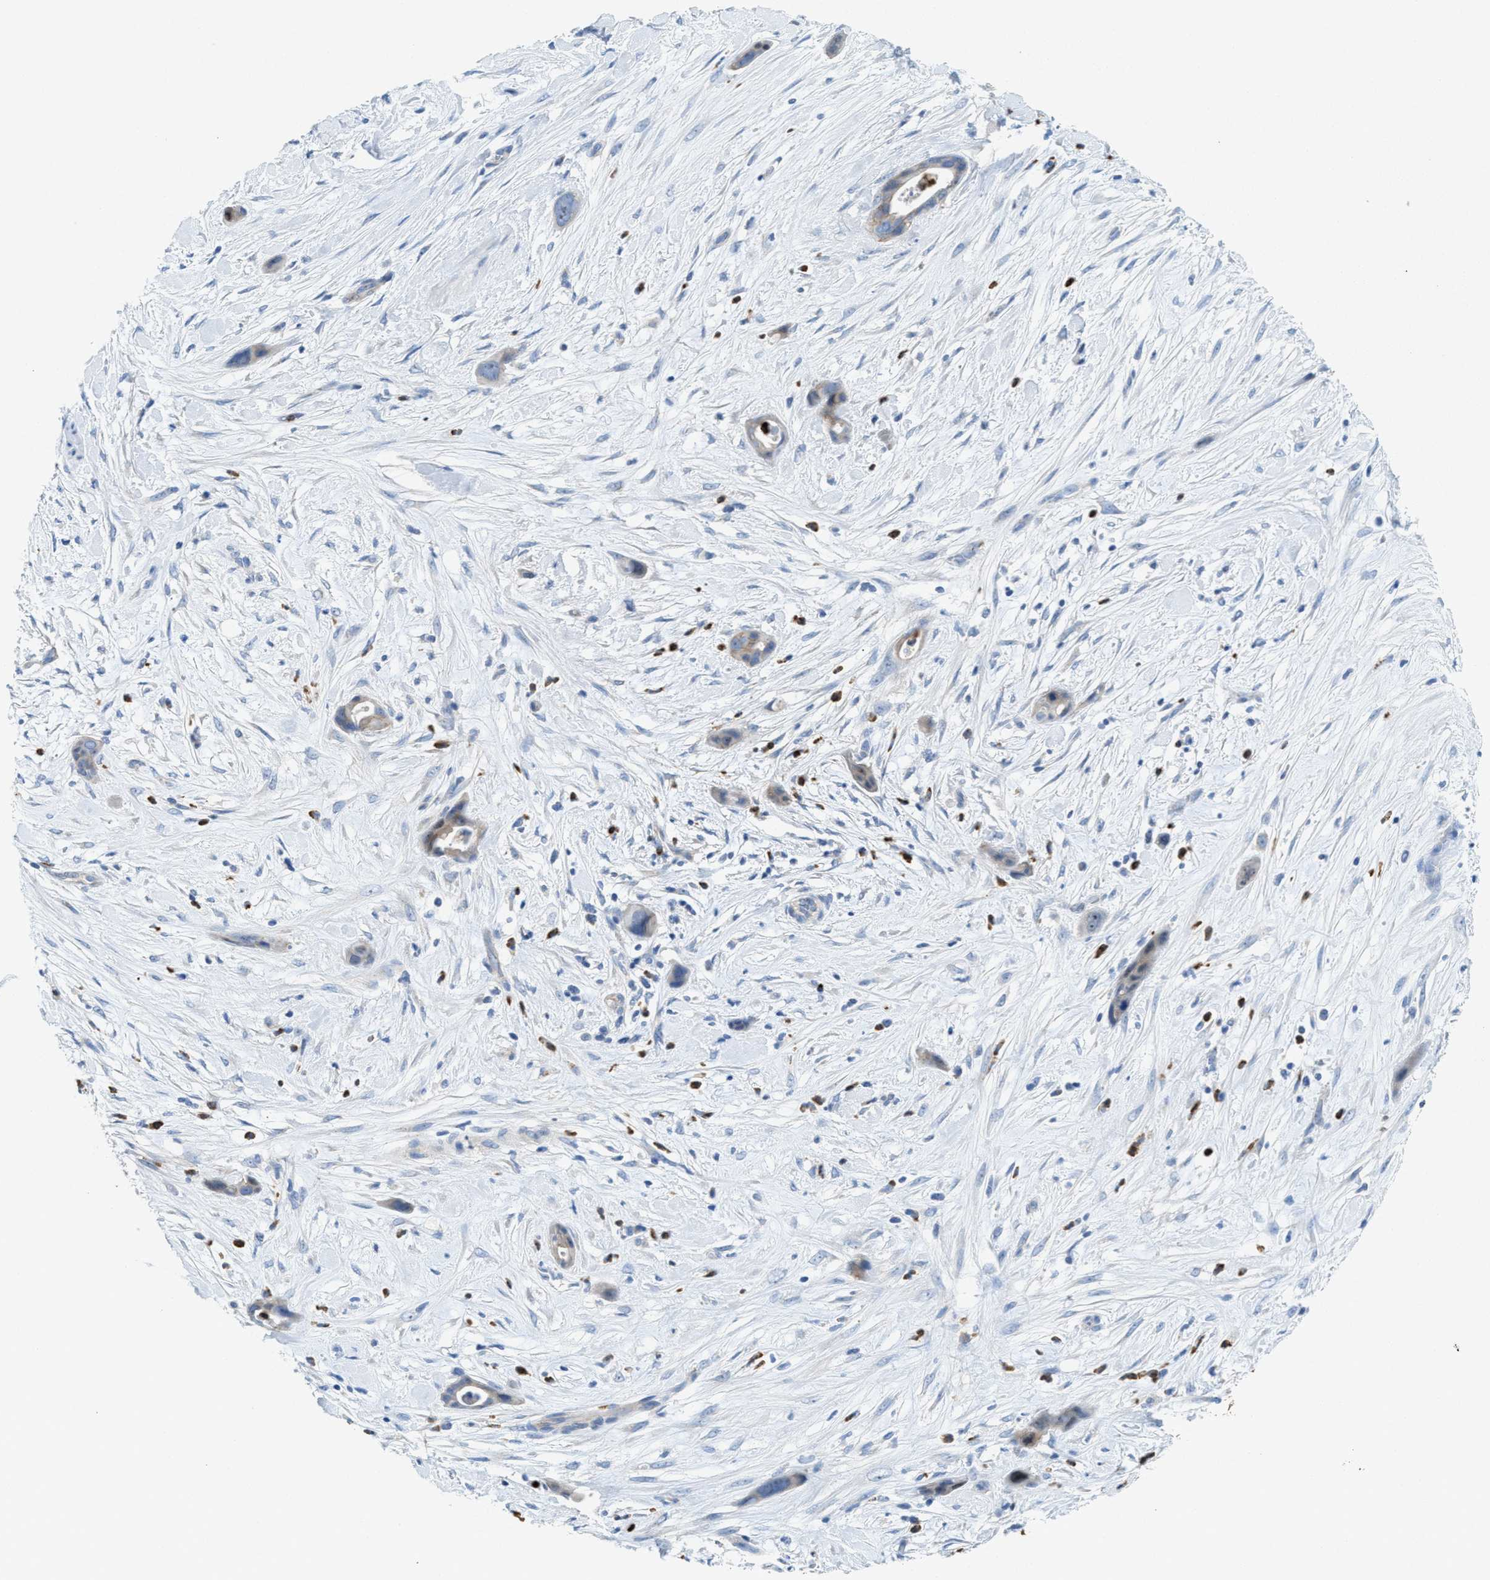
{"staining": {"intensity": "negative", "quantity": "none", "location": "none"}, "tissue": "pancreatic cancer", "cell_type": "Tumor cells", "image_type": "cancer", "snomed": [{"axis": "morphology", "description": "Adenocarcinoma, NOS"}, {"axis": "topography", "description": "Pancreas"}], "caption": "Tumor cells are negative for brown protein staining in pancreatic cancer (adenocarcinoma).", "gene": "CMTM1", "patient": {"sex": "male", "age": 59}}